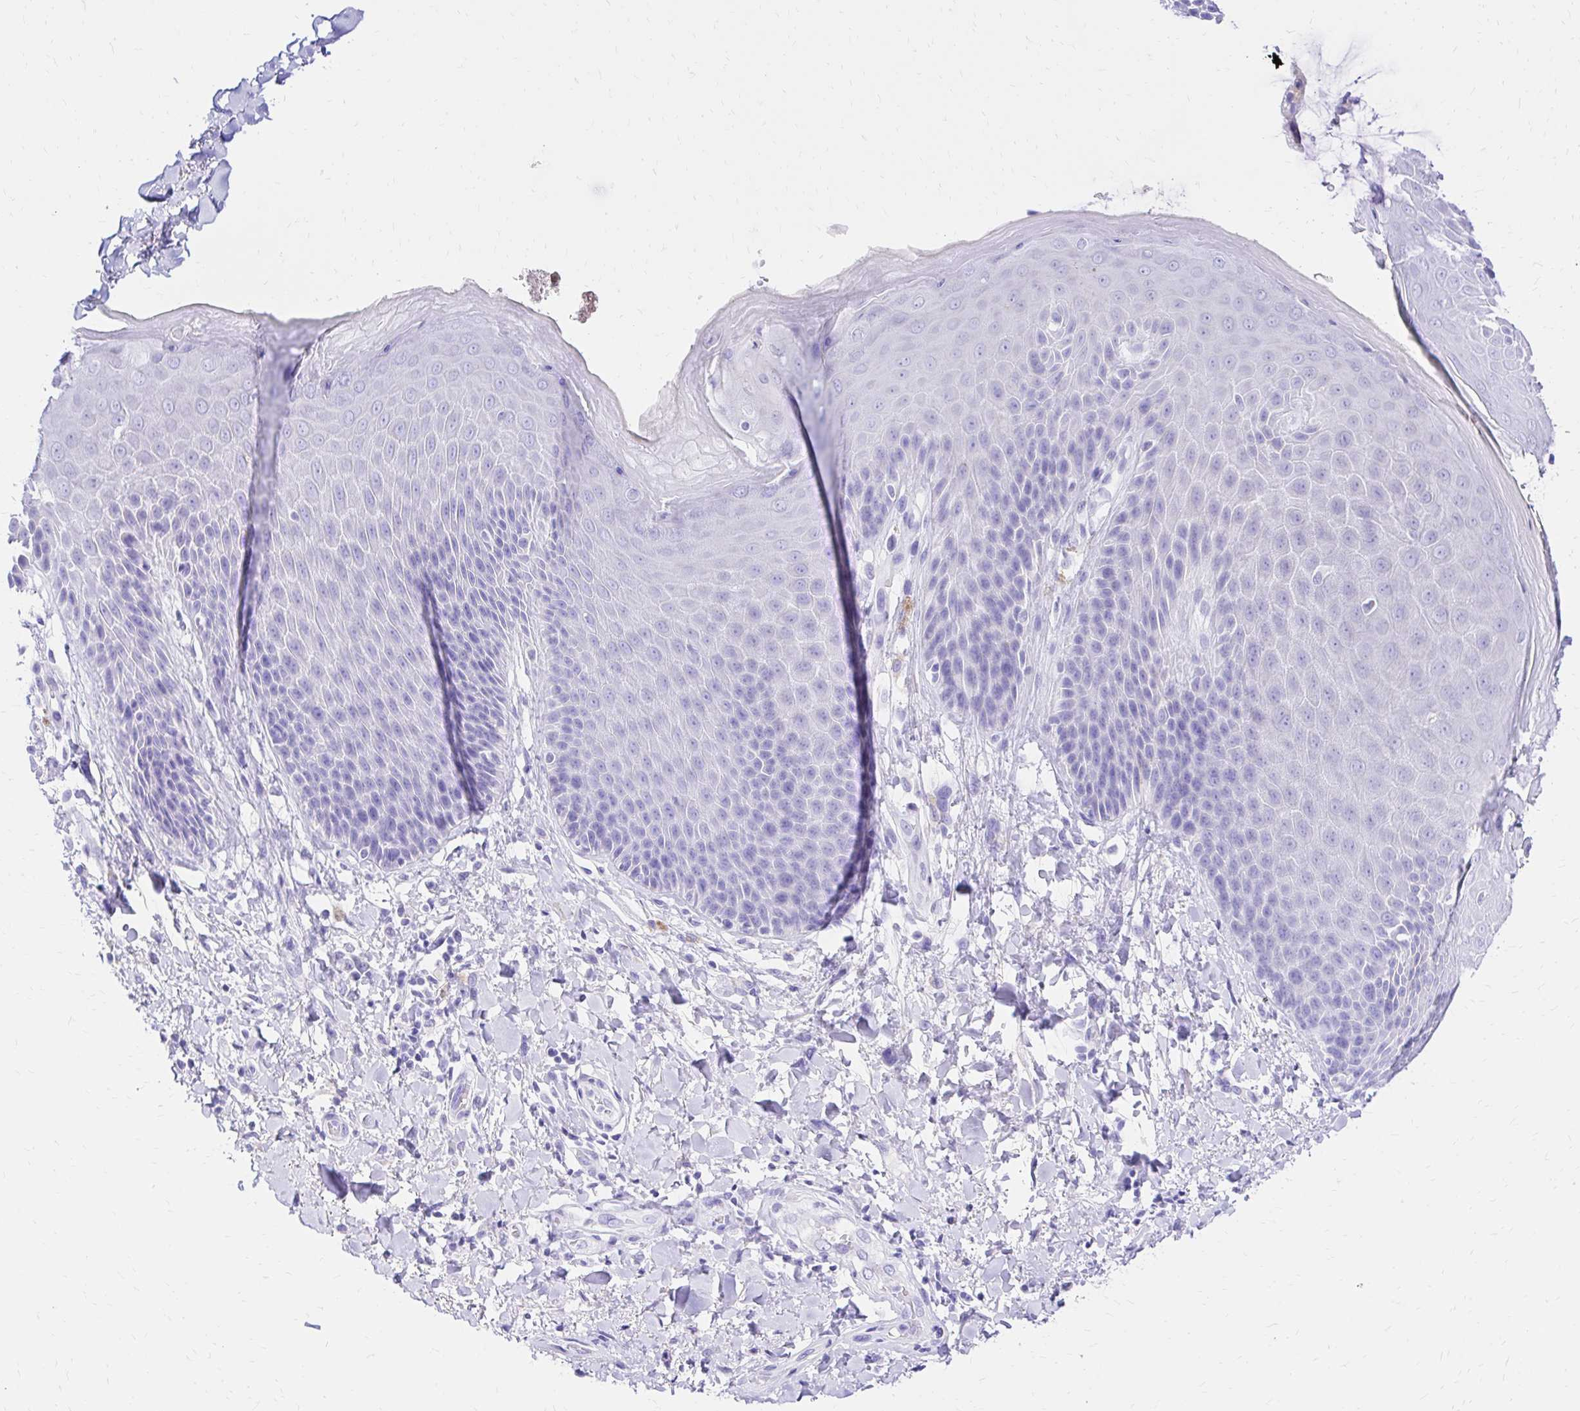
{"staining": {"intensity": "negative", "quantity": "none", "location": "none"}, "tissue": "skin", "cell_type": "Epidermal cells", "image_type": "normal", "snomed": [{"axis": "morphology", "description": "Normal tissue, NOS"}, {"axis": "topography", "description": "Anal"}, {"axis": "topography", "description": "Peripheral nerve tissue"}], "caption": "Immunohistochemistry of normal human skin exhibits no expression in epidermal cells.", "gene": "S100G", "patient": {"sex": "male", "age": 51}}